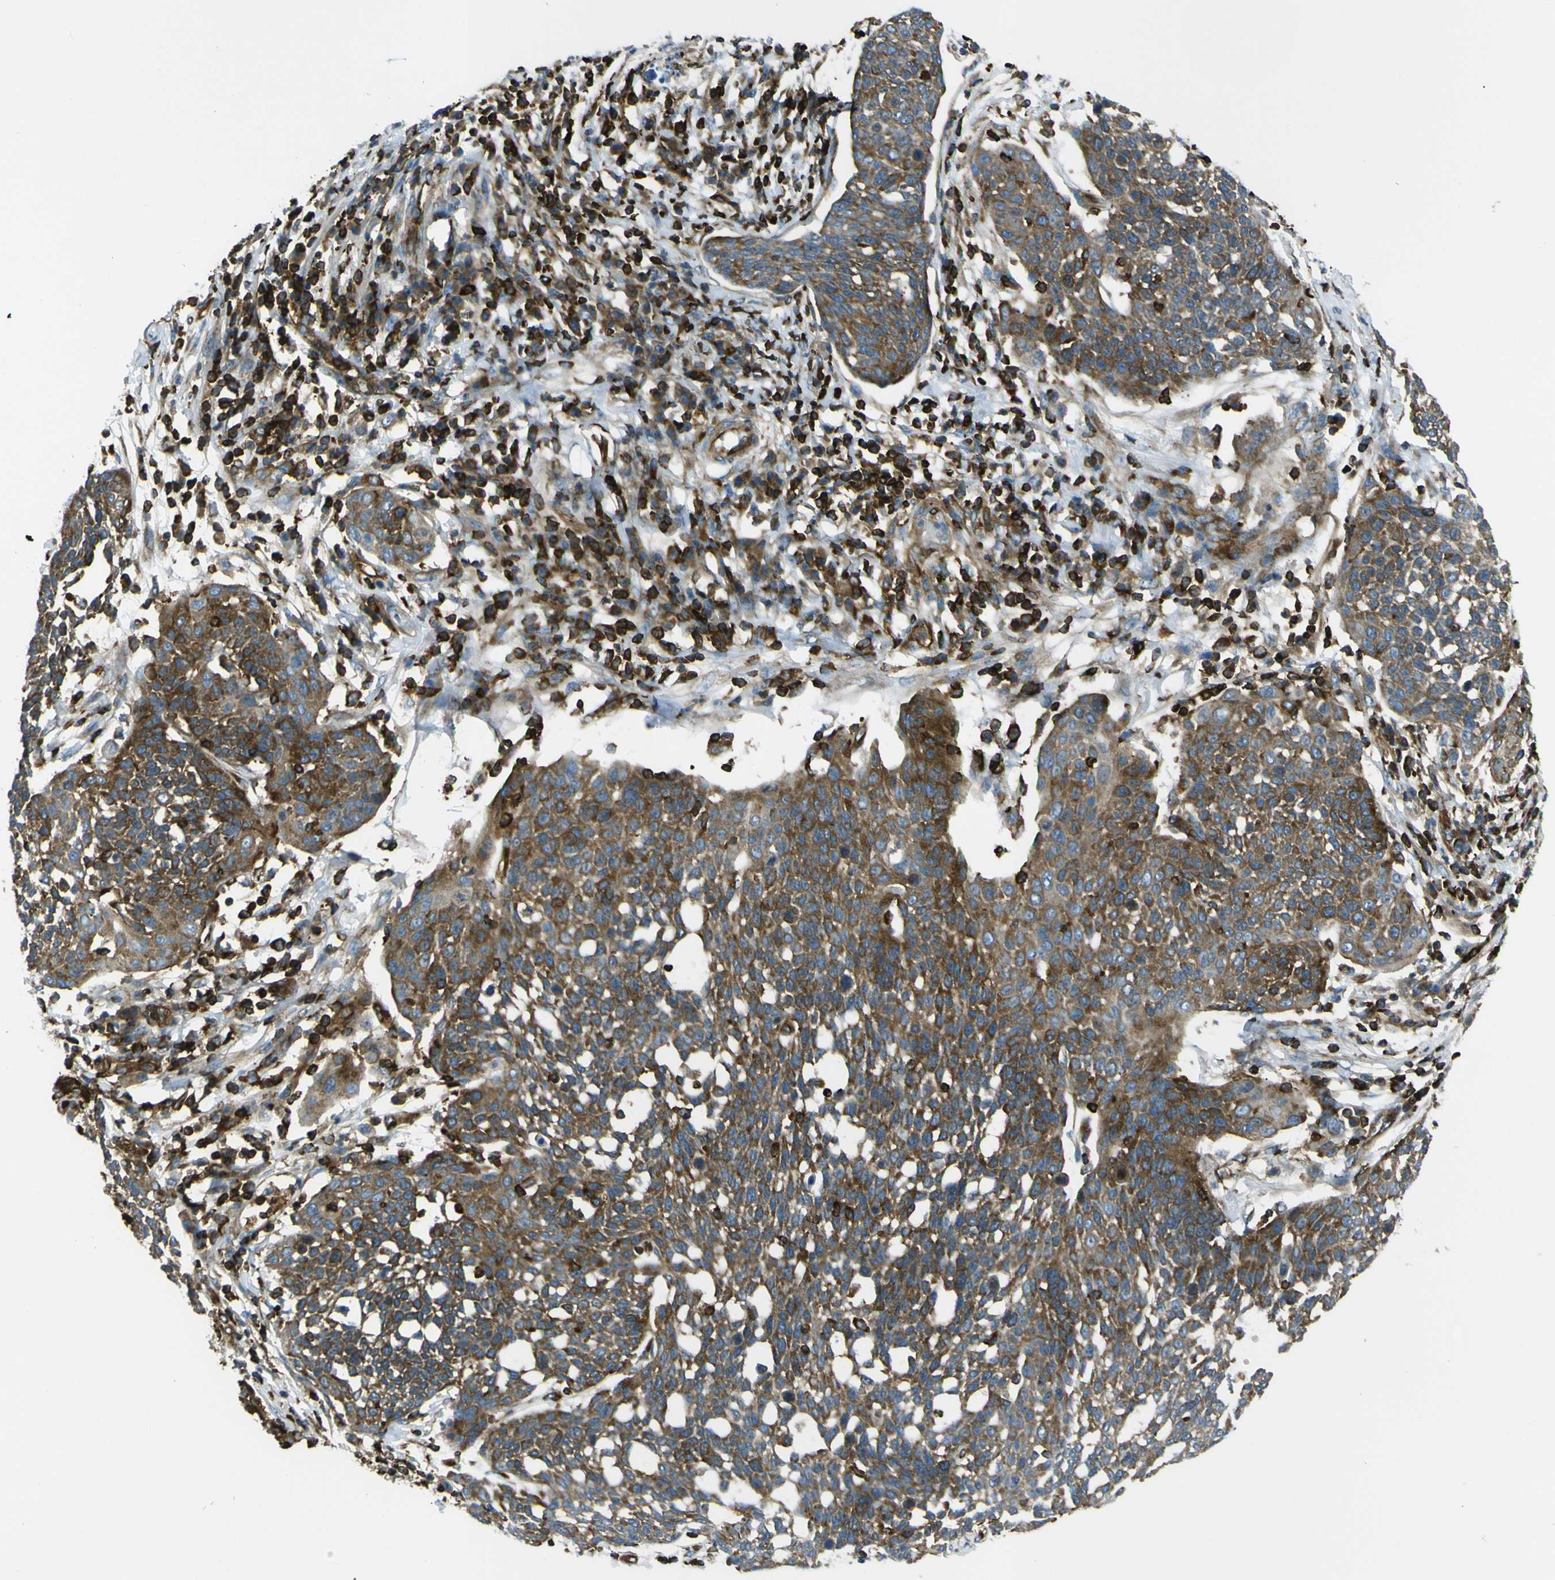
{"staining": {"intensity": "moderate", "quantity": ">75%", "location": "cytoplasmic/membranous"}, "tissue": "cervical cancer", "cell_type": "Tumor cells", "image_type": "cancer", "snomed": [{"axis": "morphology", "description": "Squamous cell carcinoma, NOS"}, {"axis": "topography", "description": "Cervix"}], "caption": "This image reveals immunohistochemistry staining of squamous cell carcinoma (cervical), with medium moderate cytoplasmic/membranous expression in approximately >75% of tumor cells.", "gene": "ARHGEF1", "patient": {"sex": "female", "age": 34}}